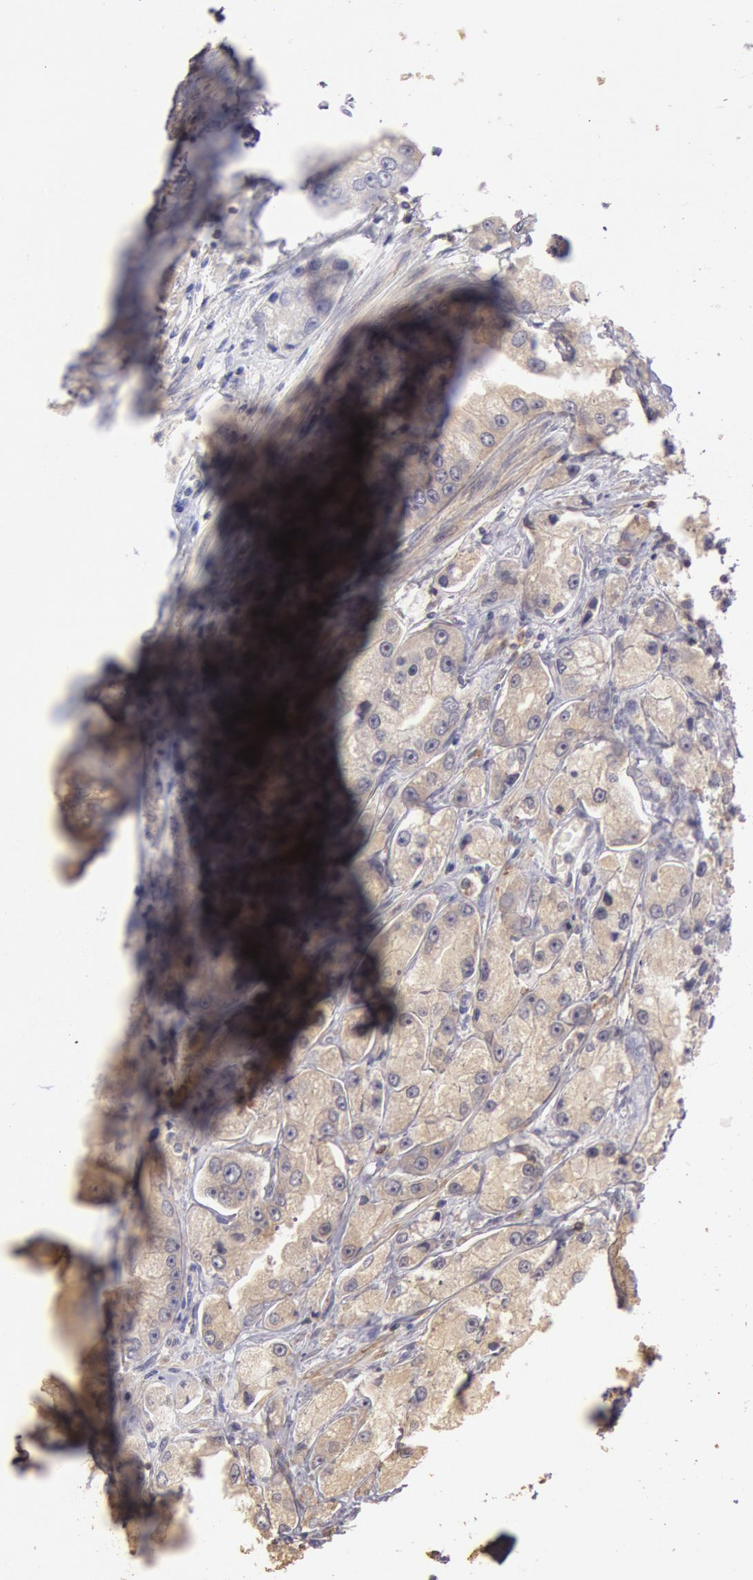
{"staining": {"intensity": "moderate", "quantity": ">75%", "location": "cytoplasmic/membranous"}, "tissue": "prostate cancer", "cell_type": "Tumor cells", "image_type": "cancer", "snomed": [{"axis": "morphology", "description": "Adenocarcinoma, Medium grade"}, {"axis": "topography", "description": "Prostate"}], "caption": "Immunohistochemical staining of prostate cancer reveals medium levels of moderate cytoplasmic/membranous expression in about >75% of tumor cells.", "gene": "NMT2", "patient": {"sex": "male", "age": 72}}